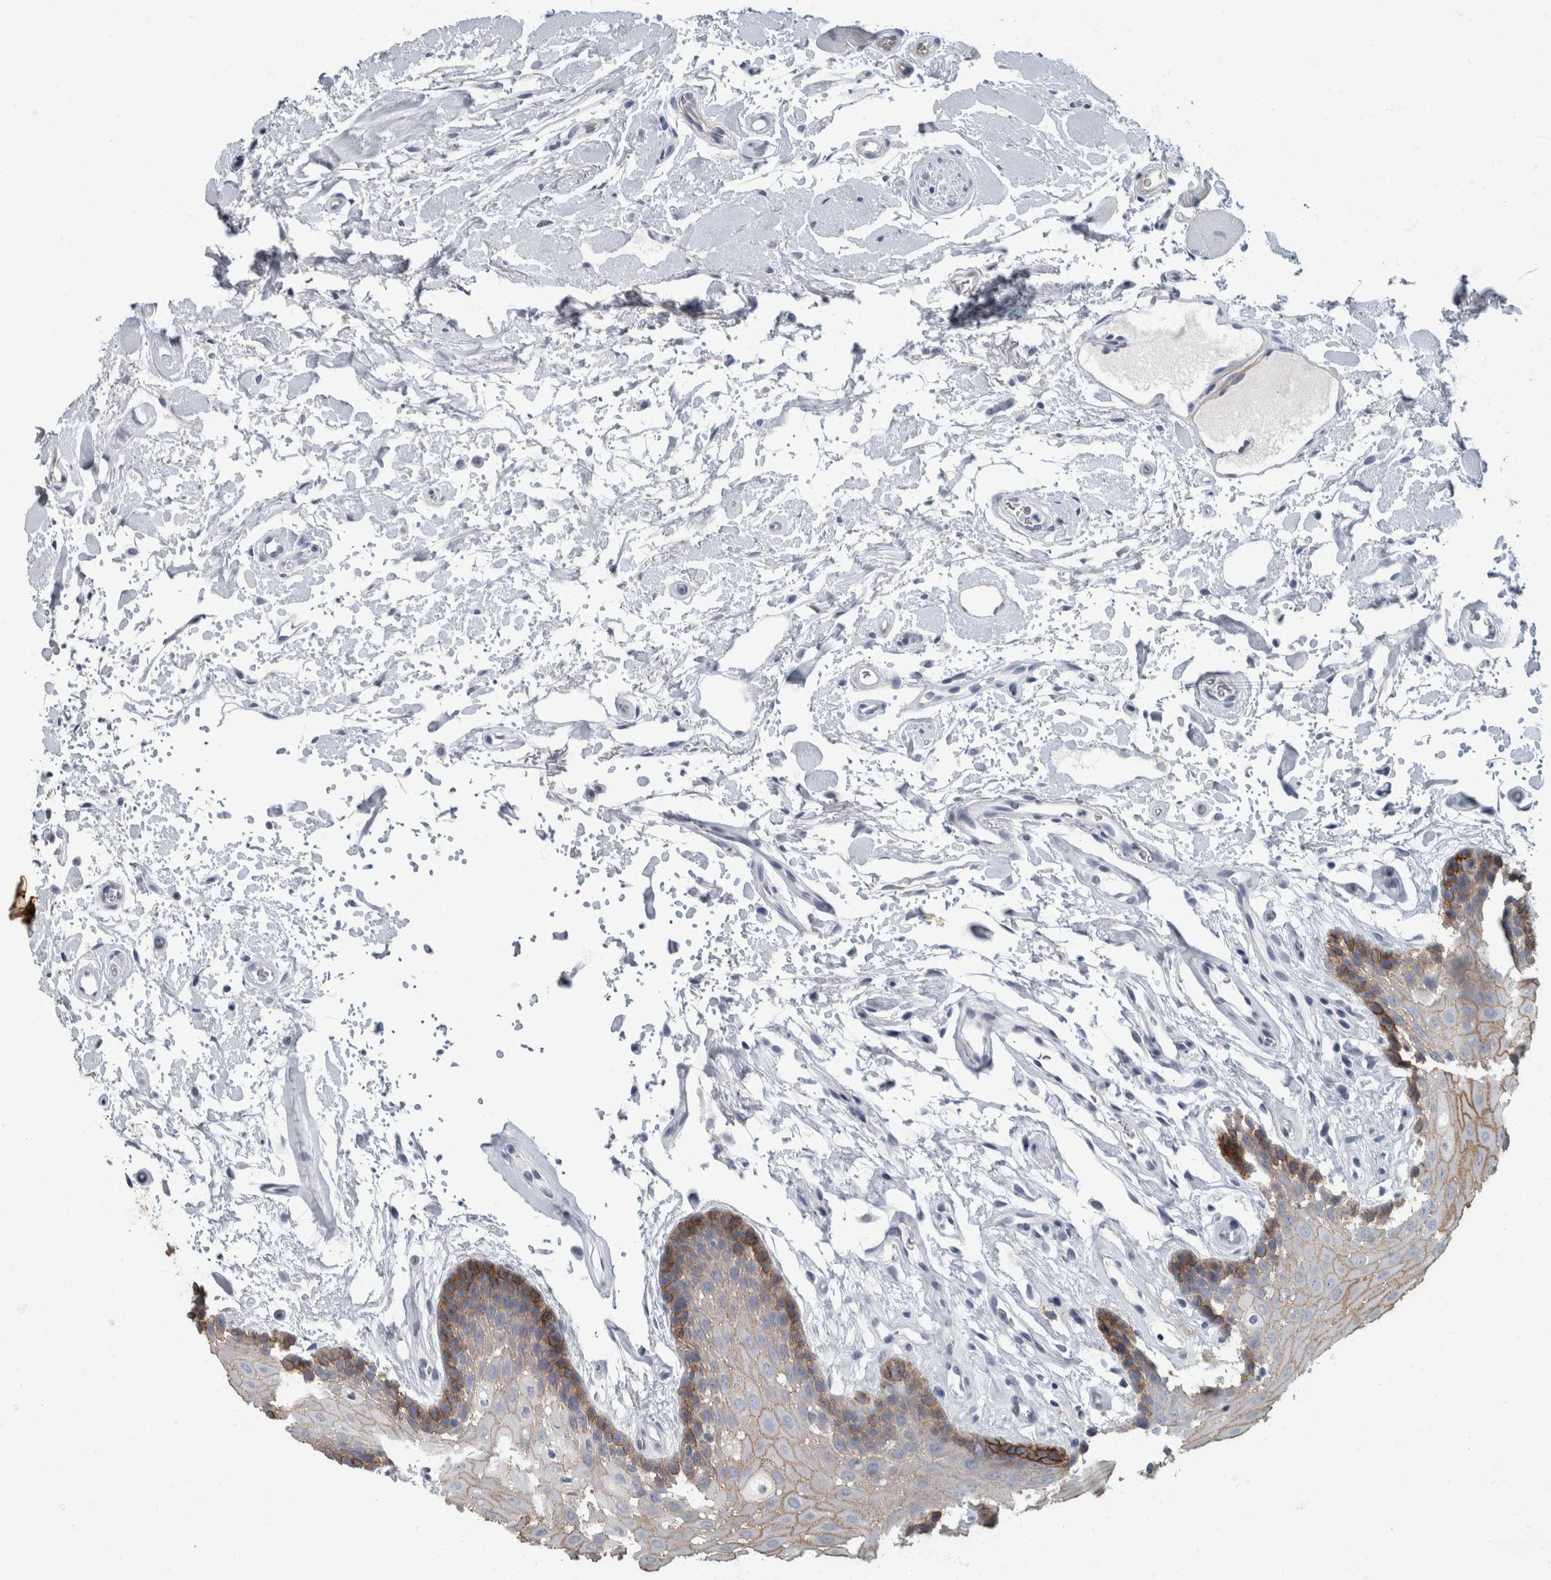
{"staining": {"intensity": "strong", "quantity": "<25%", "location": "cytoplasmic/membranous"}, "tissue": "oral mucosa", "cell_type": "Squamous epithelial cells", "image_type": "normal", "snomed": [{"axis": "morphology", "description": "Normal tissue, NOS"}, {"axis": "topography", "description": "Oral tissue"}], "caption": "A histopathology image showing strong cytoplasmic/membranous staining in about <25% of squamous epithelial cells in unremarkable oral mucosa, as visualized by brown immunohistochemical staining.", "gene": "DSG2", "patient": {"sex": "male", "age": 62}}